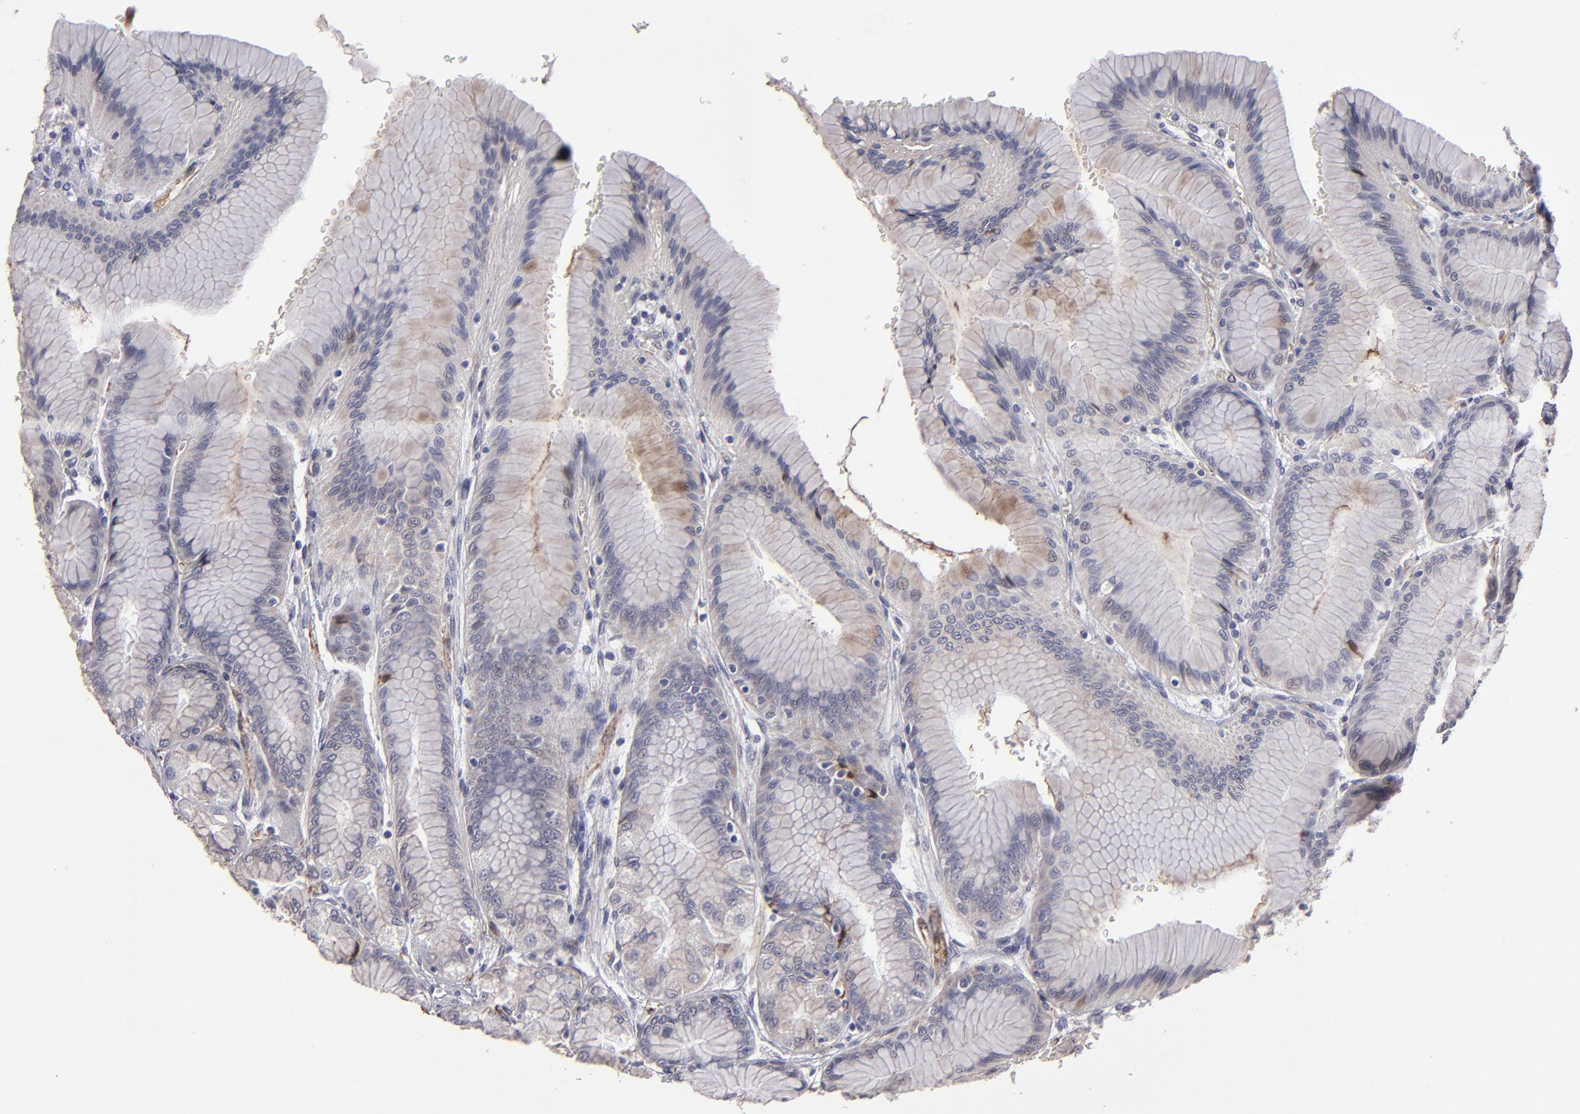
{"staining": {"intensity": "weak", "quantity": "25%-75%", "location": "cytoplasmic/membranous"}, "tissue": "stomach", "cell_type": "Glandular cells", "image_type": "normal", "snomed": [{"axis": "morphology", "description": "Normal tissue, NOS"}, {"axis": "morphology", "description": "Adenocarcinoma, NOS"}, {"axis": "topography", "description": "Stomach"}, {"axis": "topography", "description": "Stomach, lower"}], "caption": "Unremarkable stomach exhibits weak cytoplasmic/membranous staining in about 25%-75% of glandular cells.", "gene": "ZNF175", "patient": {"sex": "female", "age": 65}}